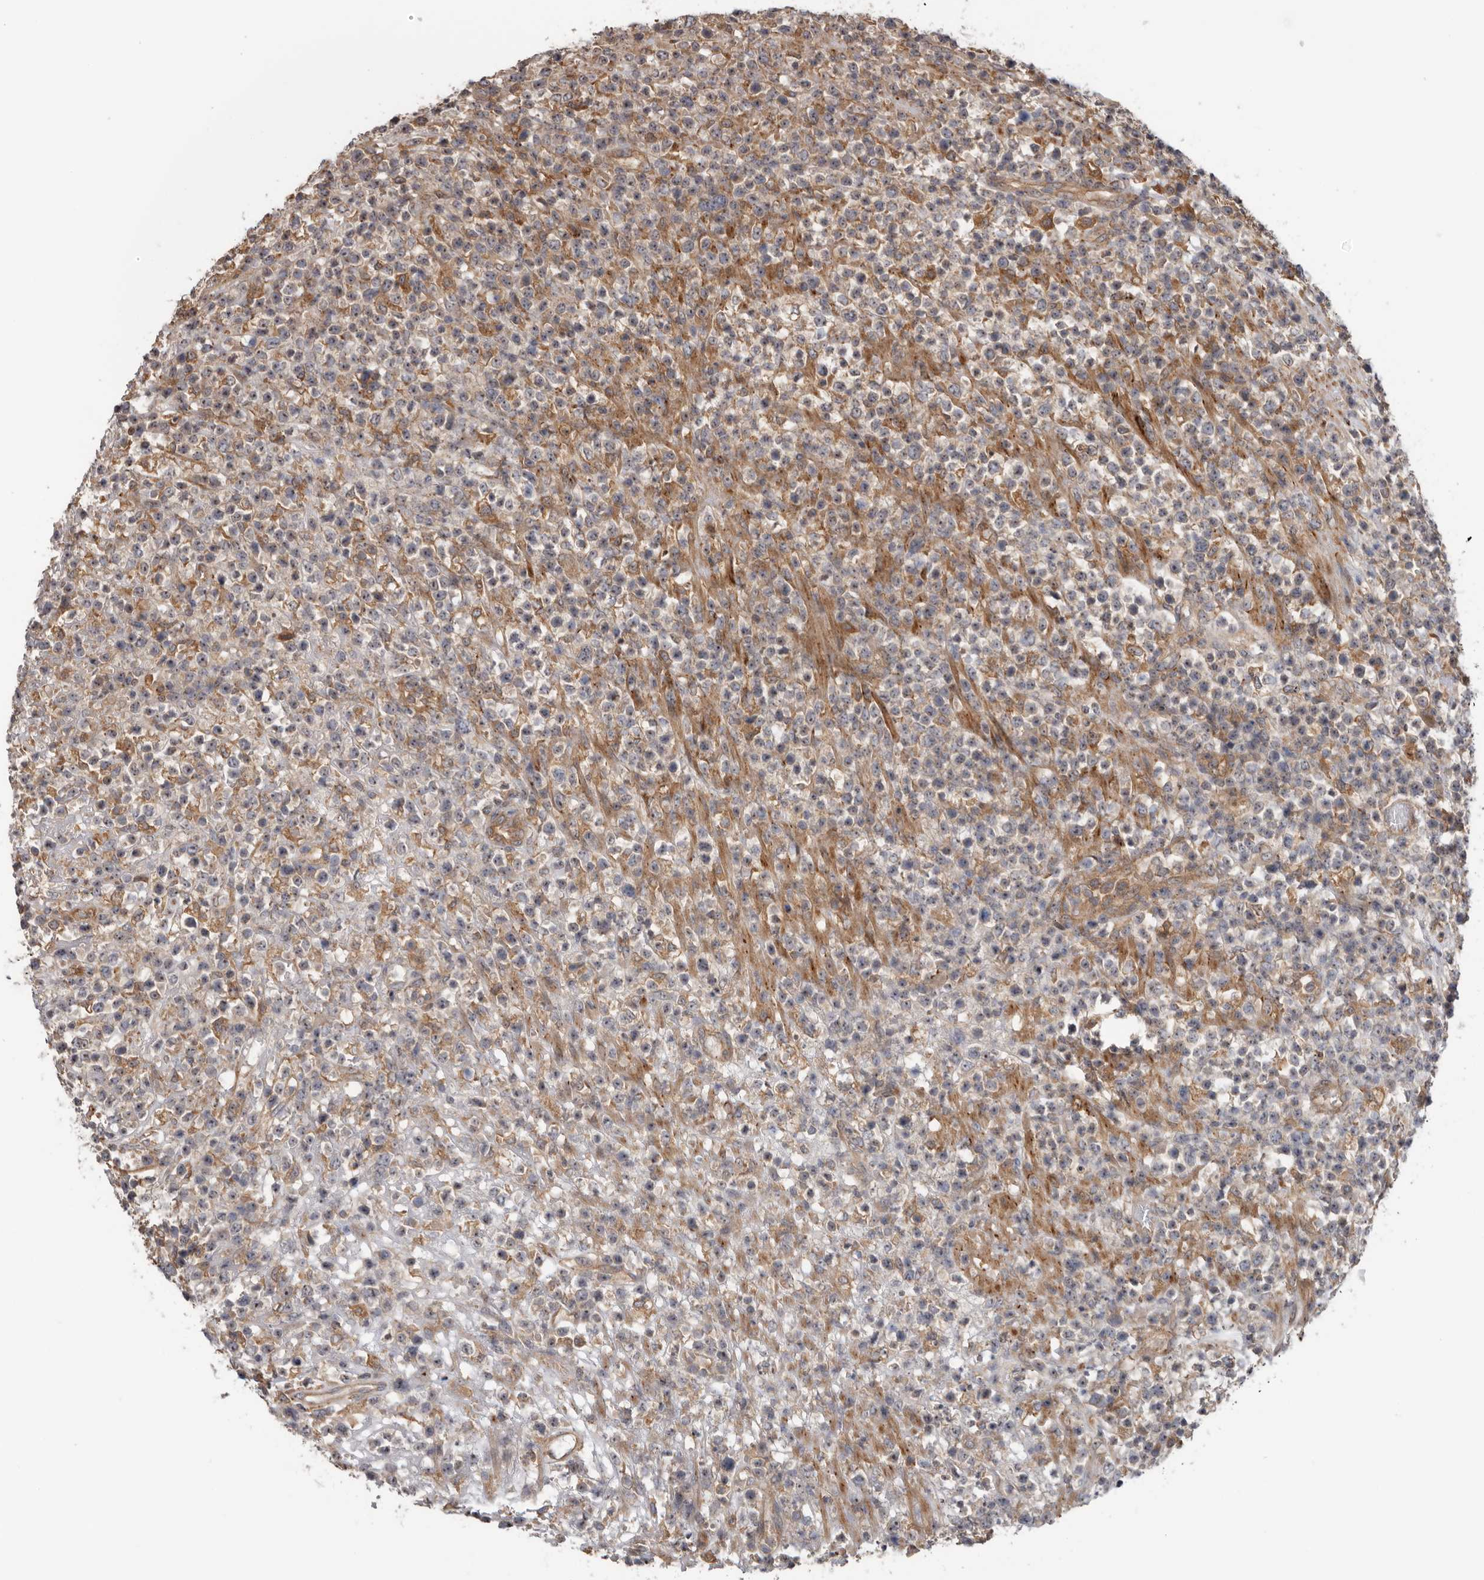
{"staining": {"intensity": "negative", "quantity": "none", "location": "none"}, "tissue": "lymphoma", "cell_type": "Tumor cells", "image_type": "cancer", "snomed": [{"axis": "morphology", "description": "Malignant lymphoma, non-Hodgkin's type, High grade"}, {"axis": "topography", "description": "Colon"}], "caption": "Tumor cells show no significant expression in malignant lymphoma, non-Hodgkin's type (high-grade). (Stains: DAB (3,3'-diaminobenzidine) immunohistochemistry with hematoxylin counter stain, Microscopy: brightfield microscopy at high magnification).", "gene": "HINT3", "patient": {"sex": "female", "age": 53}}